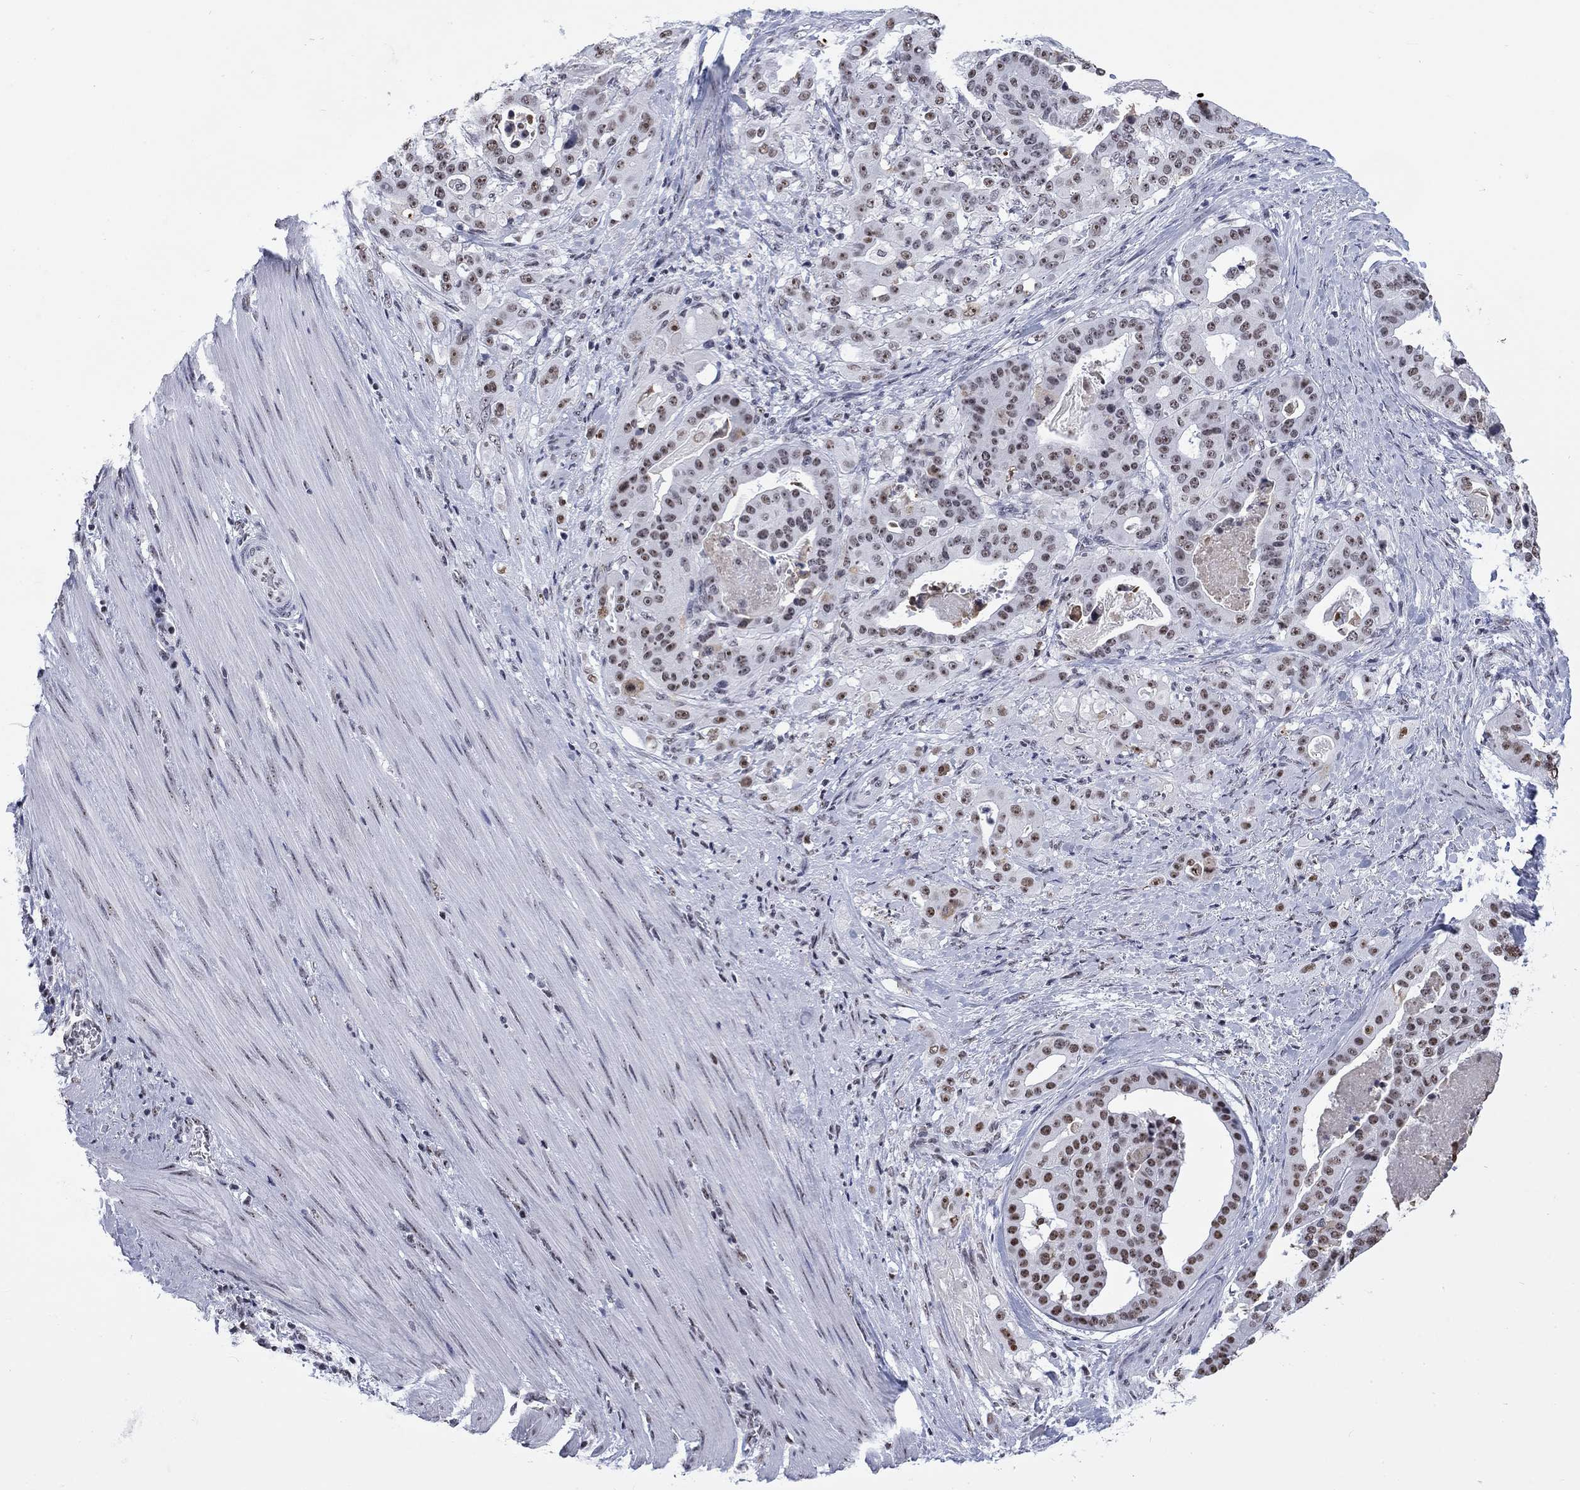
{"staining": {"intensity": "moderate", "quantity": ">75%", "location": "nuclear"}, "tissue": "stomach cancer", "cell_type": "Tumor cells", "image_type": "cancer", "snomed": [{"axis": "morphology", "description": "Adenocarcinoma, NOS"}, {"axis": "topography", "description": "Stomach"}], "caption": "Protein staining reveals moderate nuclear positivity in approximately >75% of tumor cells in stomach cancer (adenocarcinoma).", "gene": "CSRNP3", "patient": {"sex": "male", "age": 48}}